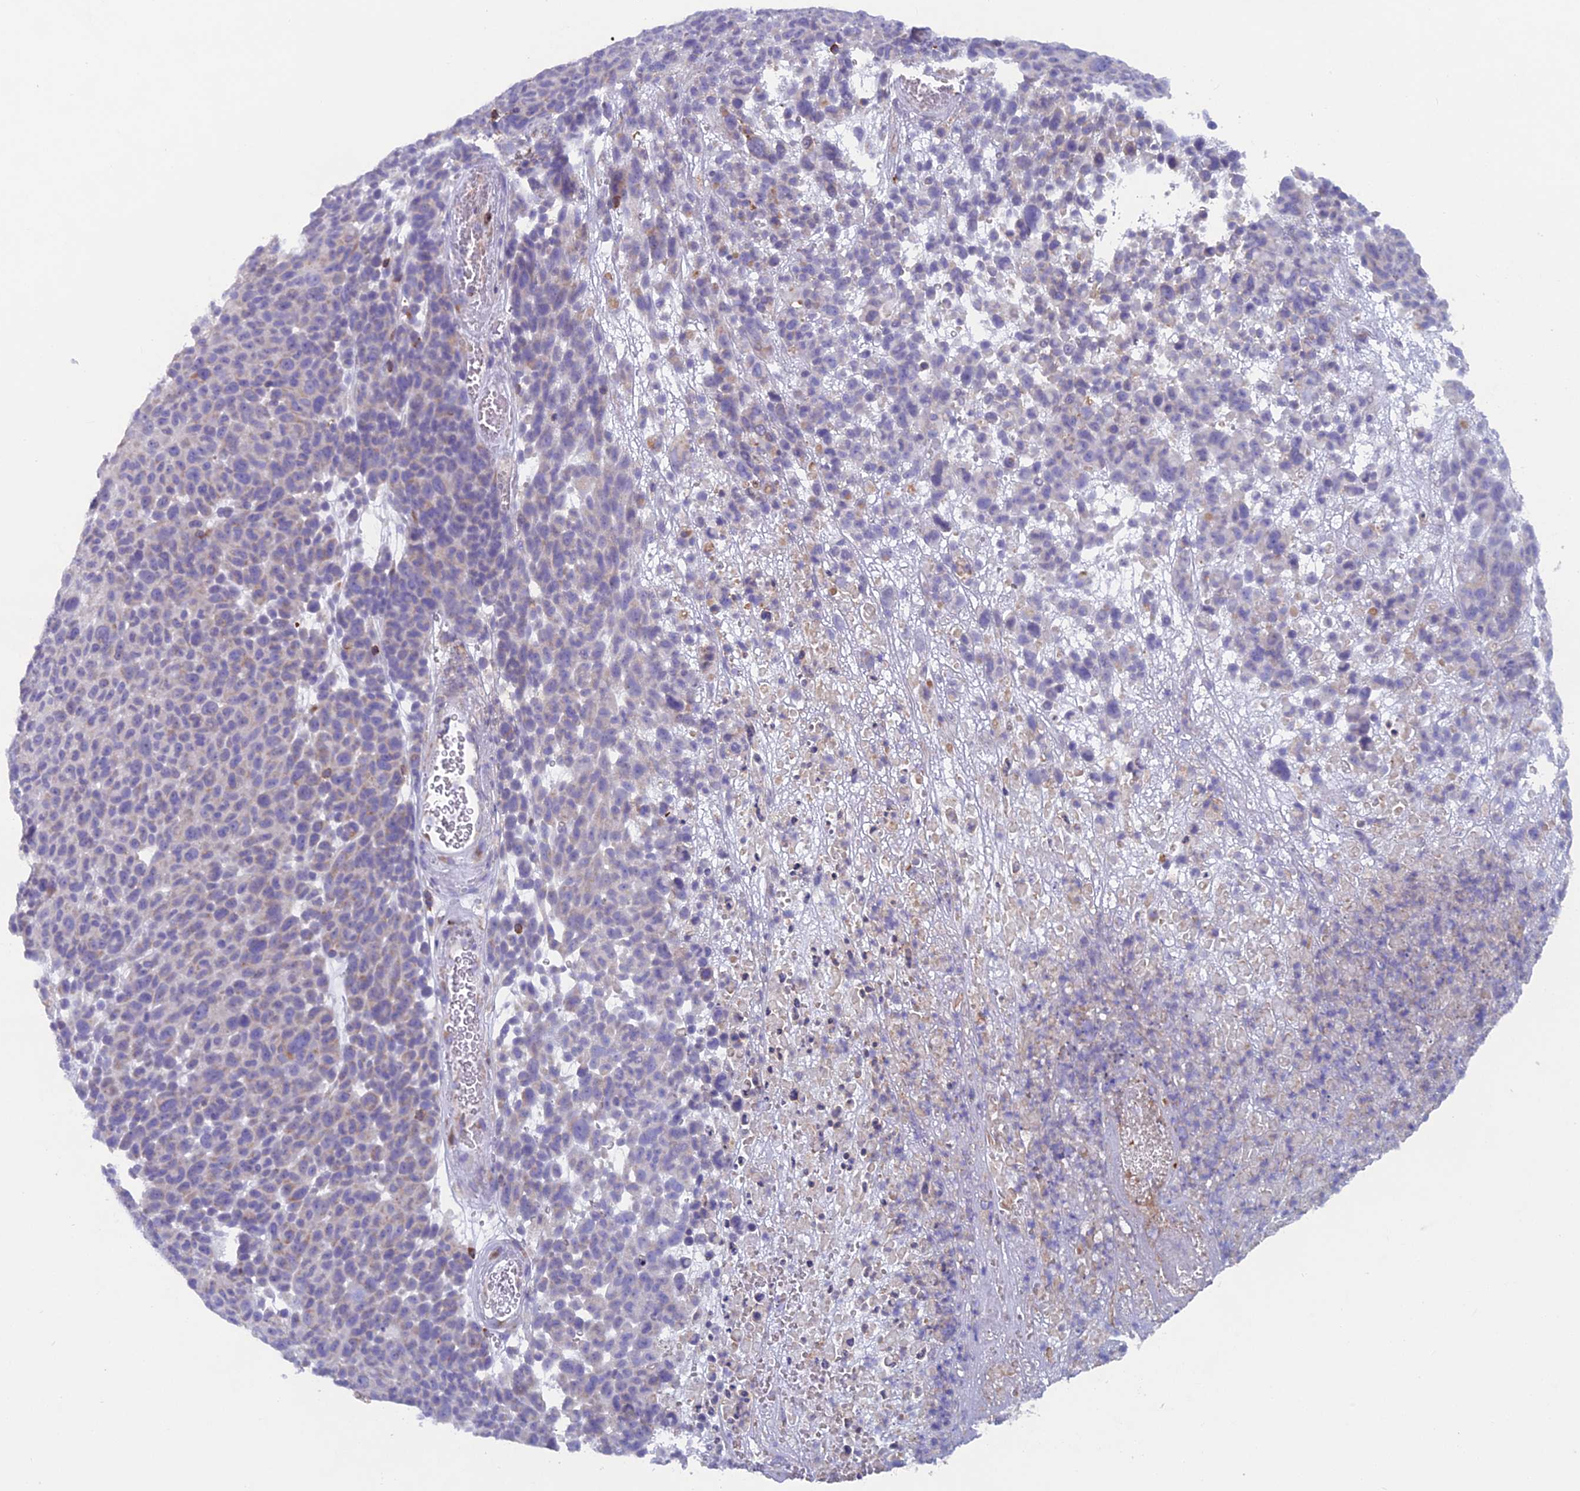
{"staining": {"intensity": "negative", "quantity": "none", "location": "none"}, "tissue": "melanoma", "cell_type": "Tumor cells", "image_type": "cancer", "snomed": [{"axis": "morphology", "description": "Malignant melanoma, NOS"}, {"axis": "topography", "description": "Skin"}], "caption": "This is an IHC image of malignant melanoma. There is no expression in tumor cells.", "gene": "ABI3BP", "patient": {"sex": "male", "age": 49}}